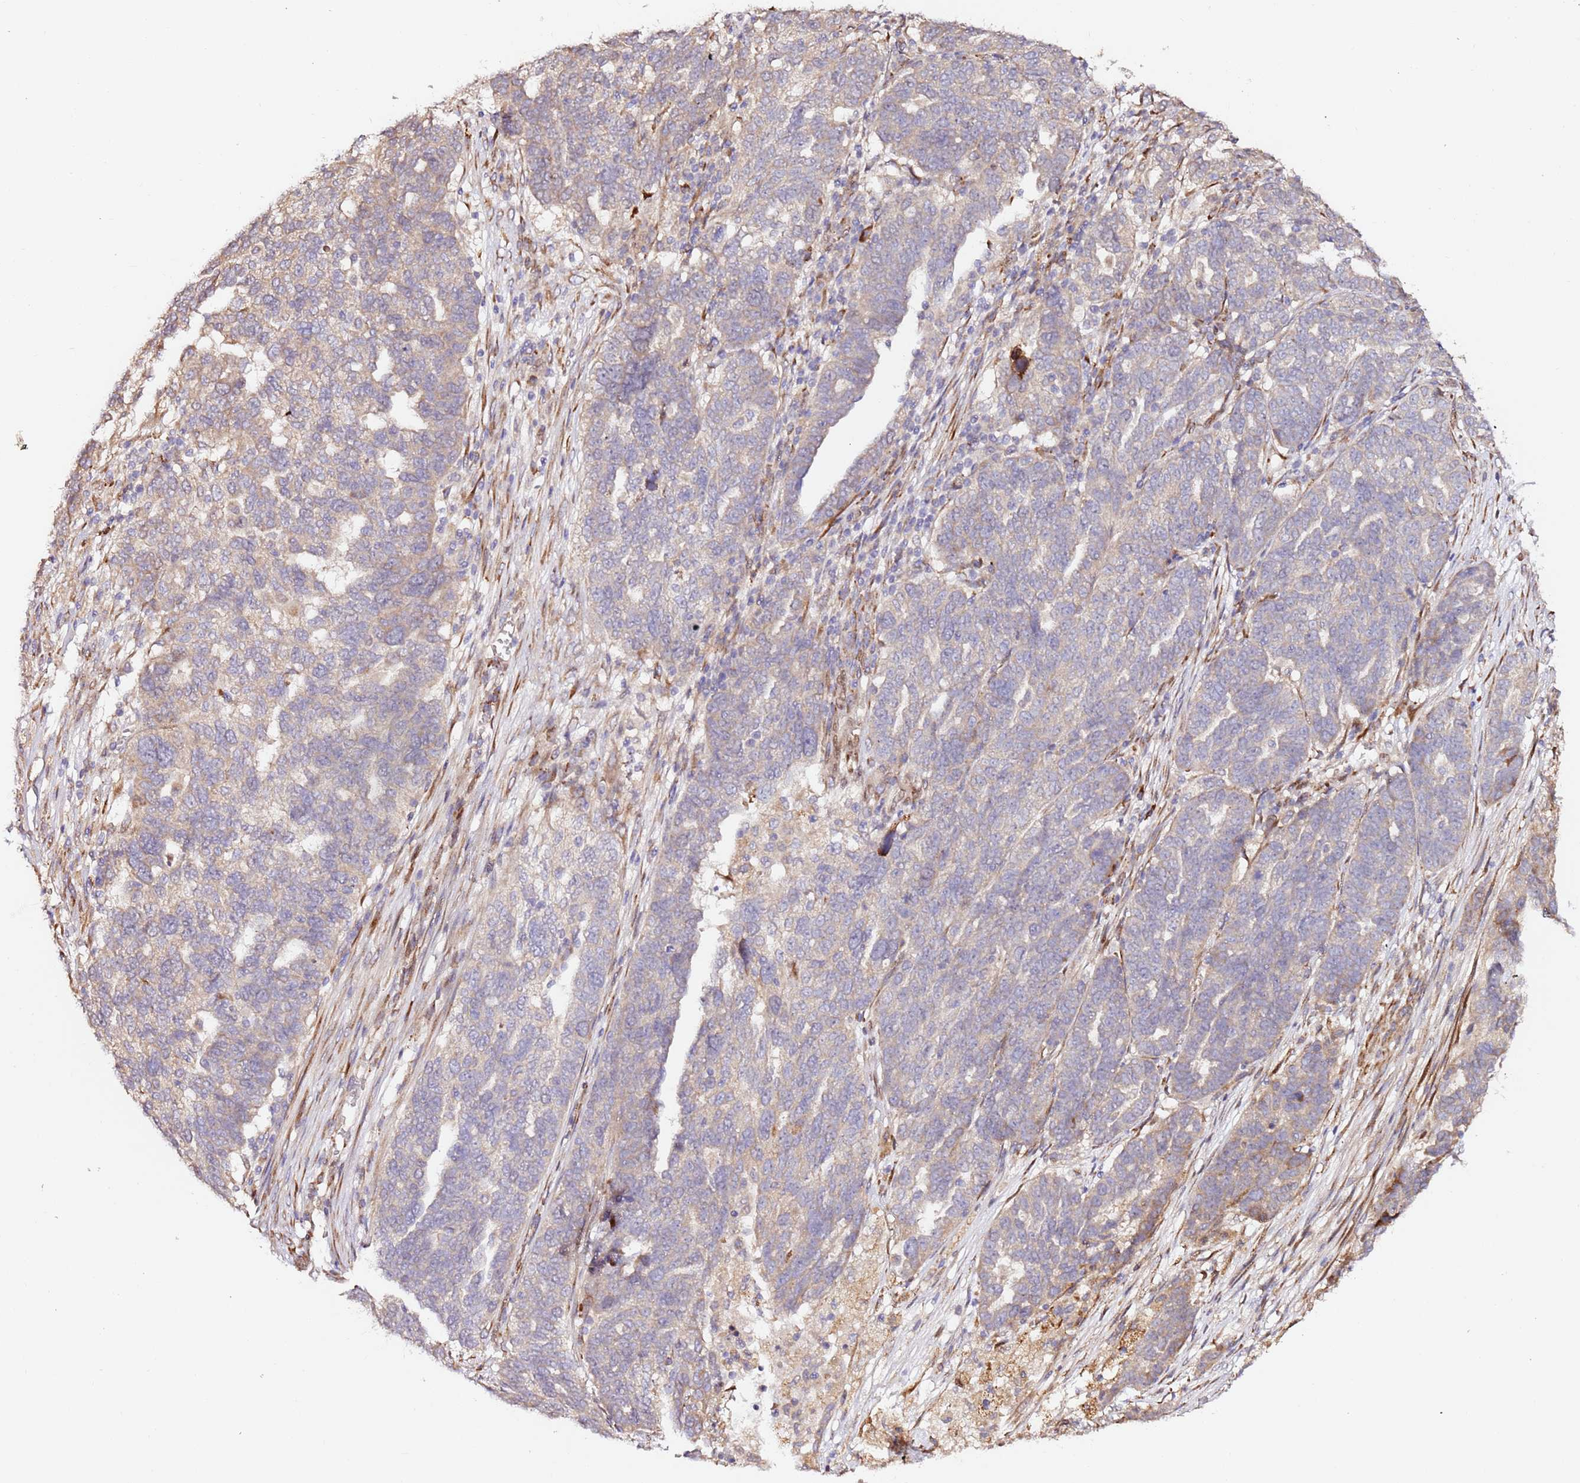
{"staining": {"intensity": "negative", "quantity": "none", "location": "none"}, "tissue": "ovarian cancer", "cell_type": "Tumor cells", "image_type": "cancer", "snomed": [{"axis": "morphology", "description": "Cystadenocarcinoma, serous, NOS"}, {"axis": "topography", "description": "Ovary"}], "caption": "Human serous cystadenocarcinoma (ovarian) stained for a protein using immunohistochemistry exhibits no expression in tumor cells.", "gene": "HSD17B7", "patient": {"sex": "female", "age": 59}}